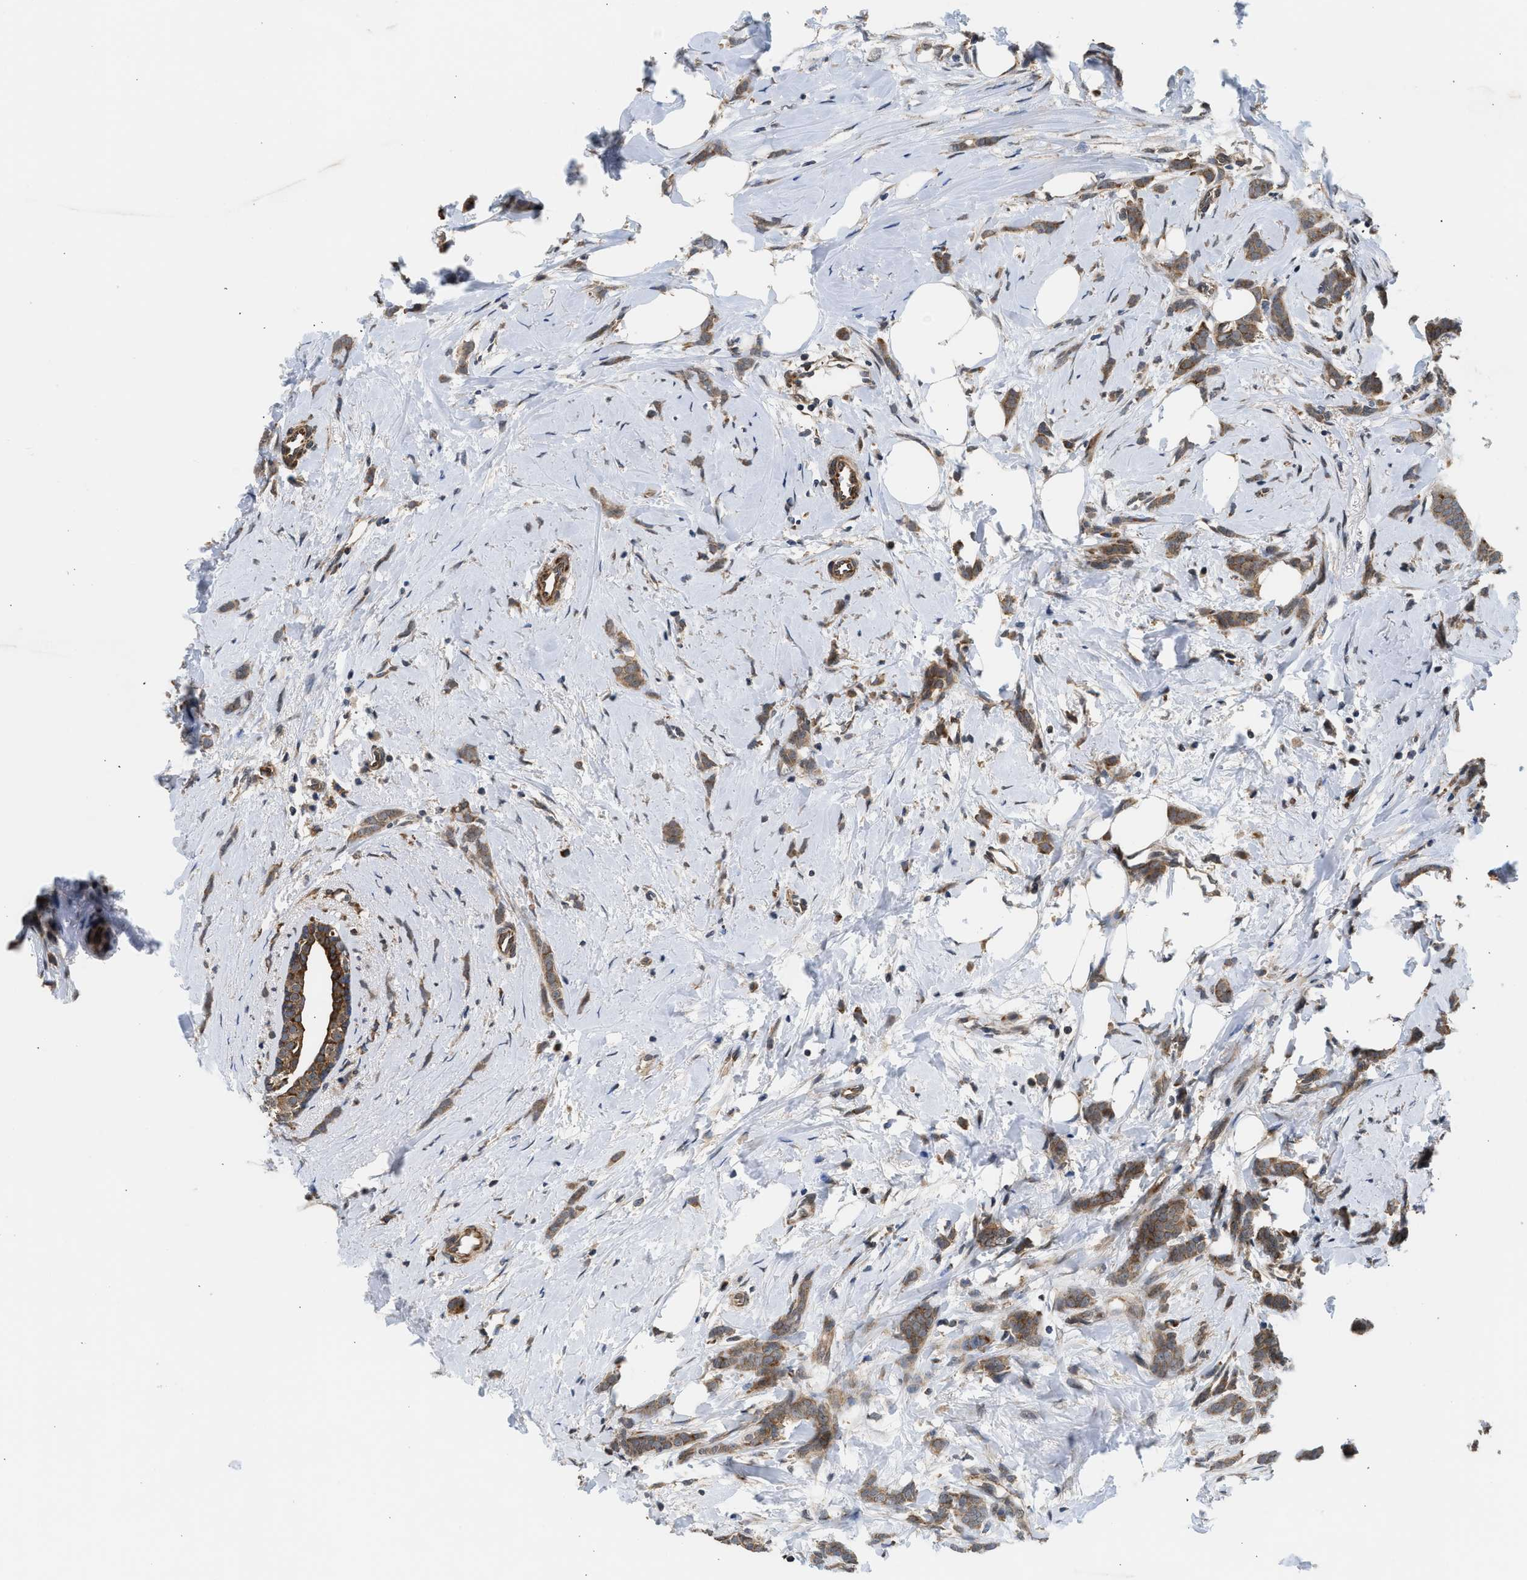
{"staining": {"intensity": "moderate", "quantity": ">75%", "location": "cytoplasmic/membranous"}, "tissue": "breast cancer", "cell_type": "Tumor cells", "image_type": "cancer", "snomed": [{"axis": "morphology", "description": "Lobular carcinoma, in situ"}, {"axis": "morphology", "description": "Lobular carcinoma"}, {"axis": "topography", "description": "Breast"}], "caption": "A high-resolution photomicrograph shows immunohistochemistry (IHC) staining of breast cancer, which displays moderate cytoplasmic/membranous staining in approximately >75% of tumor cells.", "gene": "POLG2", "patient": {"sex": "female", "age": 41}}